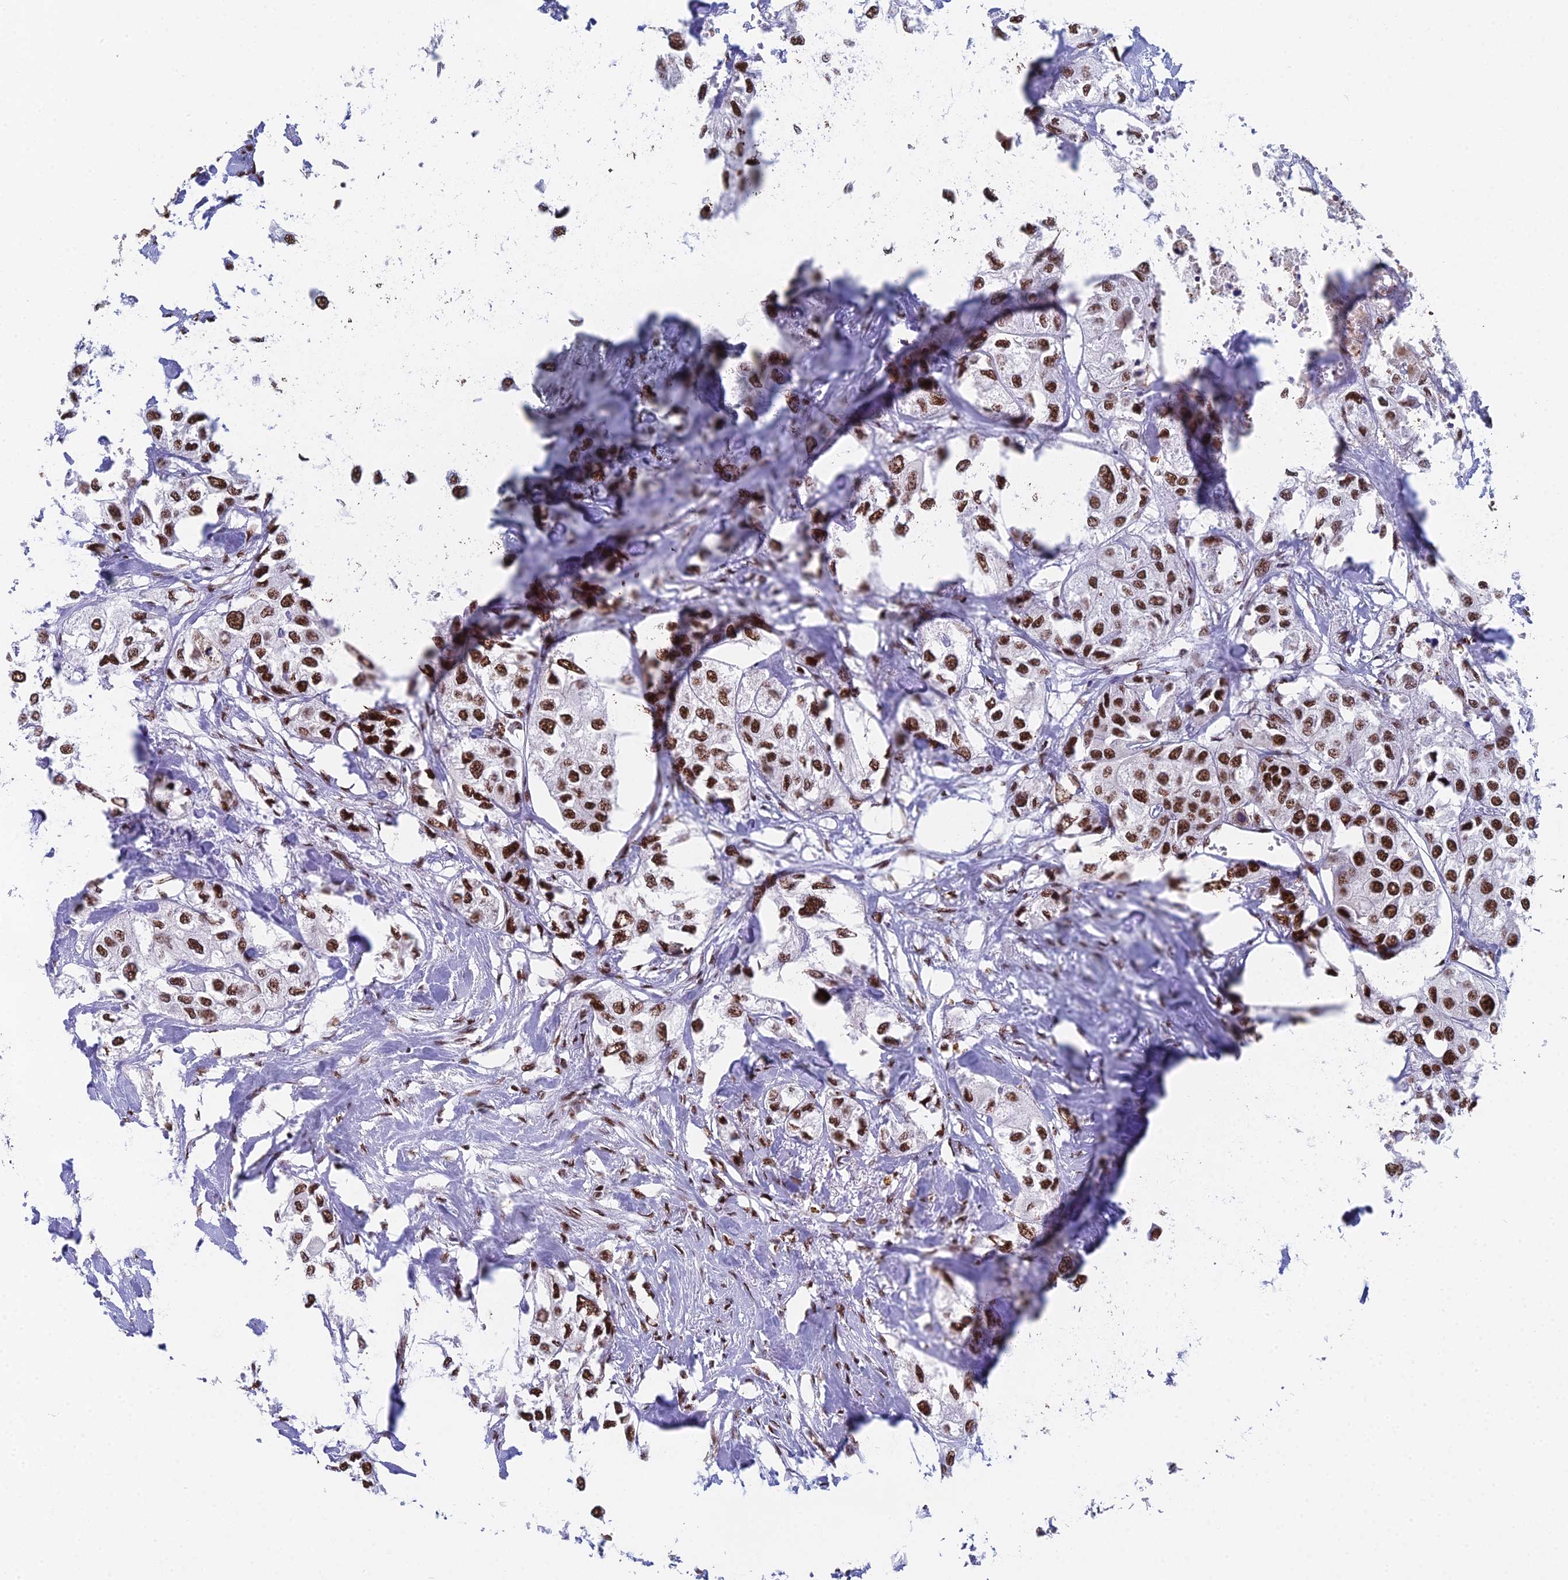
{"staining": {"intensity": "strong", "quantity": ">75%", "location": "nuclear"}, "tissue": "urothelial cancer", "cell_type": "Tumor cells", "image_type": "cancer", "snomed": [{"axis": "morphology", "description": "Urothelial carcinoma, High grade"}, {"axis": "topography", "description": "Urinary bladder"}], "caption": "Protein staining of urothelial cancer tissue reveals strong nuclear expression in approximately >75% of tumor cells.", "gene": "SF3B3", "patient": {"sex": "male", "age": 64}}